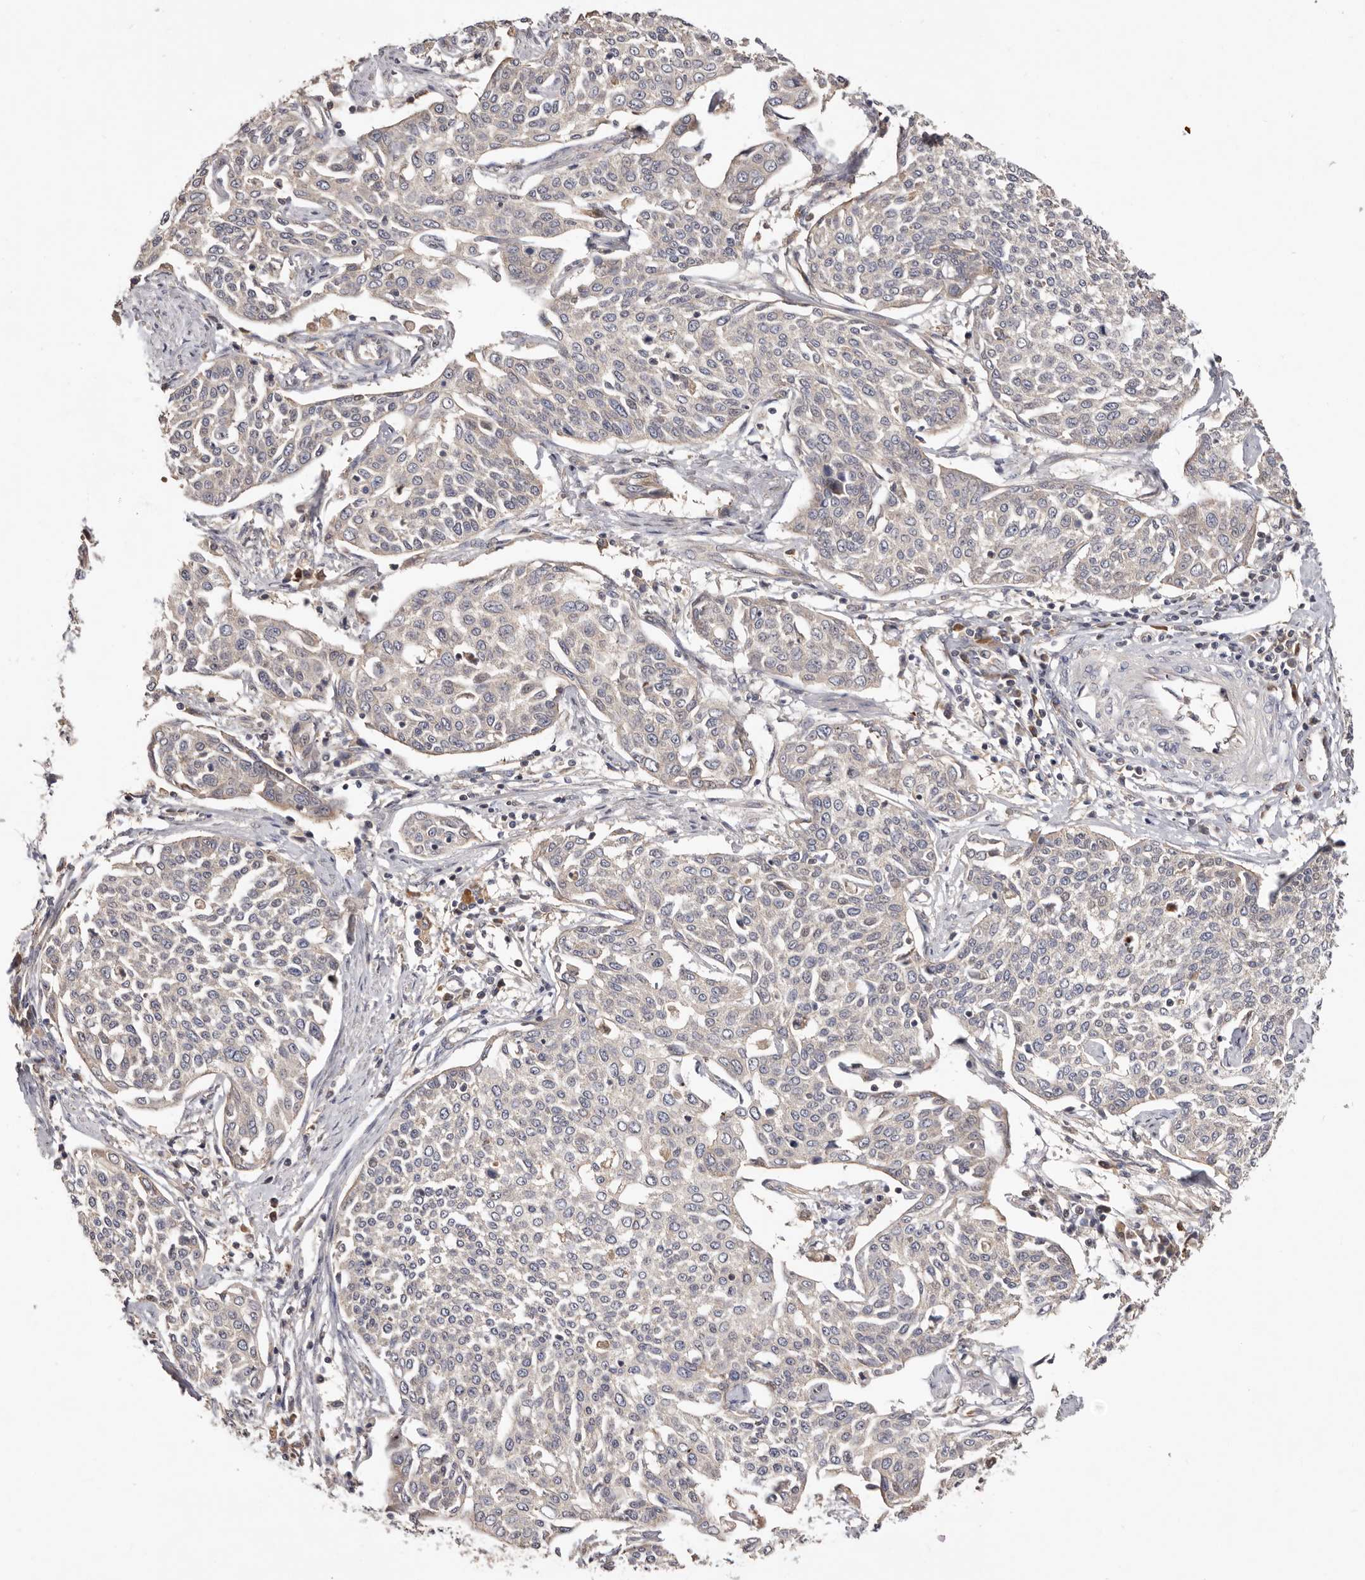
{"staining": {"intensity": "negative", "quantity": "none", "location": "none"}, "tissue": "cervical cancer", "cell_type": "Tumor cells", "image_type": "cancer", "snomed": [{"axis": "morphology", "description": "Squamous cell carcinoma, NOS"}, {"axis": "topography", "description": "Cervix"}], "caption": "This image is of squamous cell carcinoma (cervical) stained with immunohistochemistry (IHC) to label a protein in brown with the nuclei are counter-stained blue. There is no staining in tumor cells.", "gene": "DOP1A", "patient": {"sex": "female", "age": 34}}